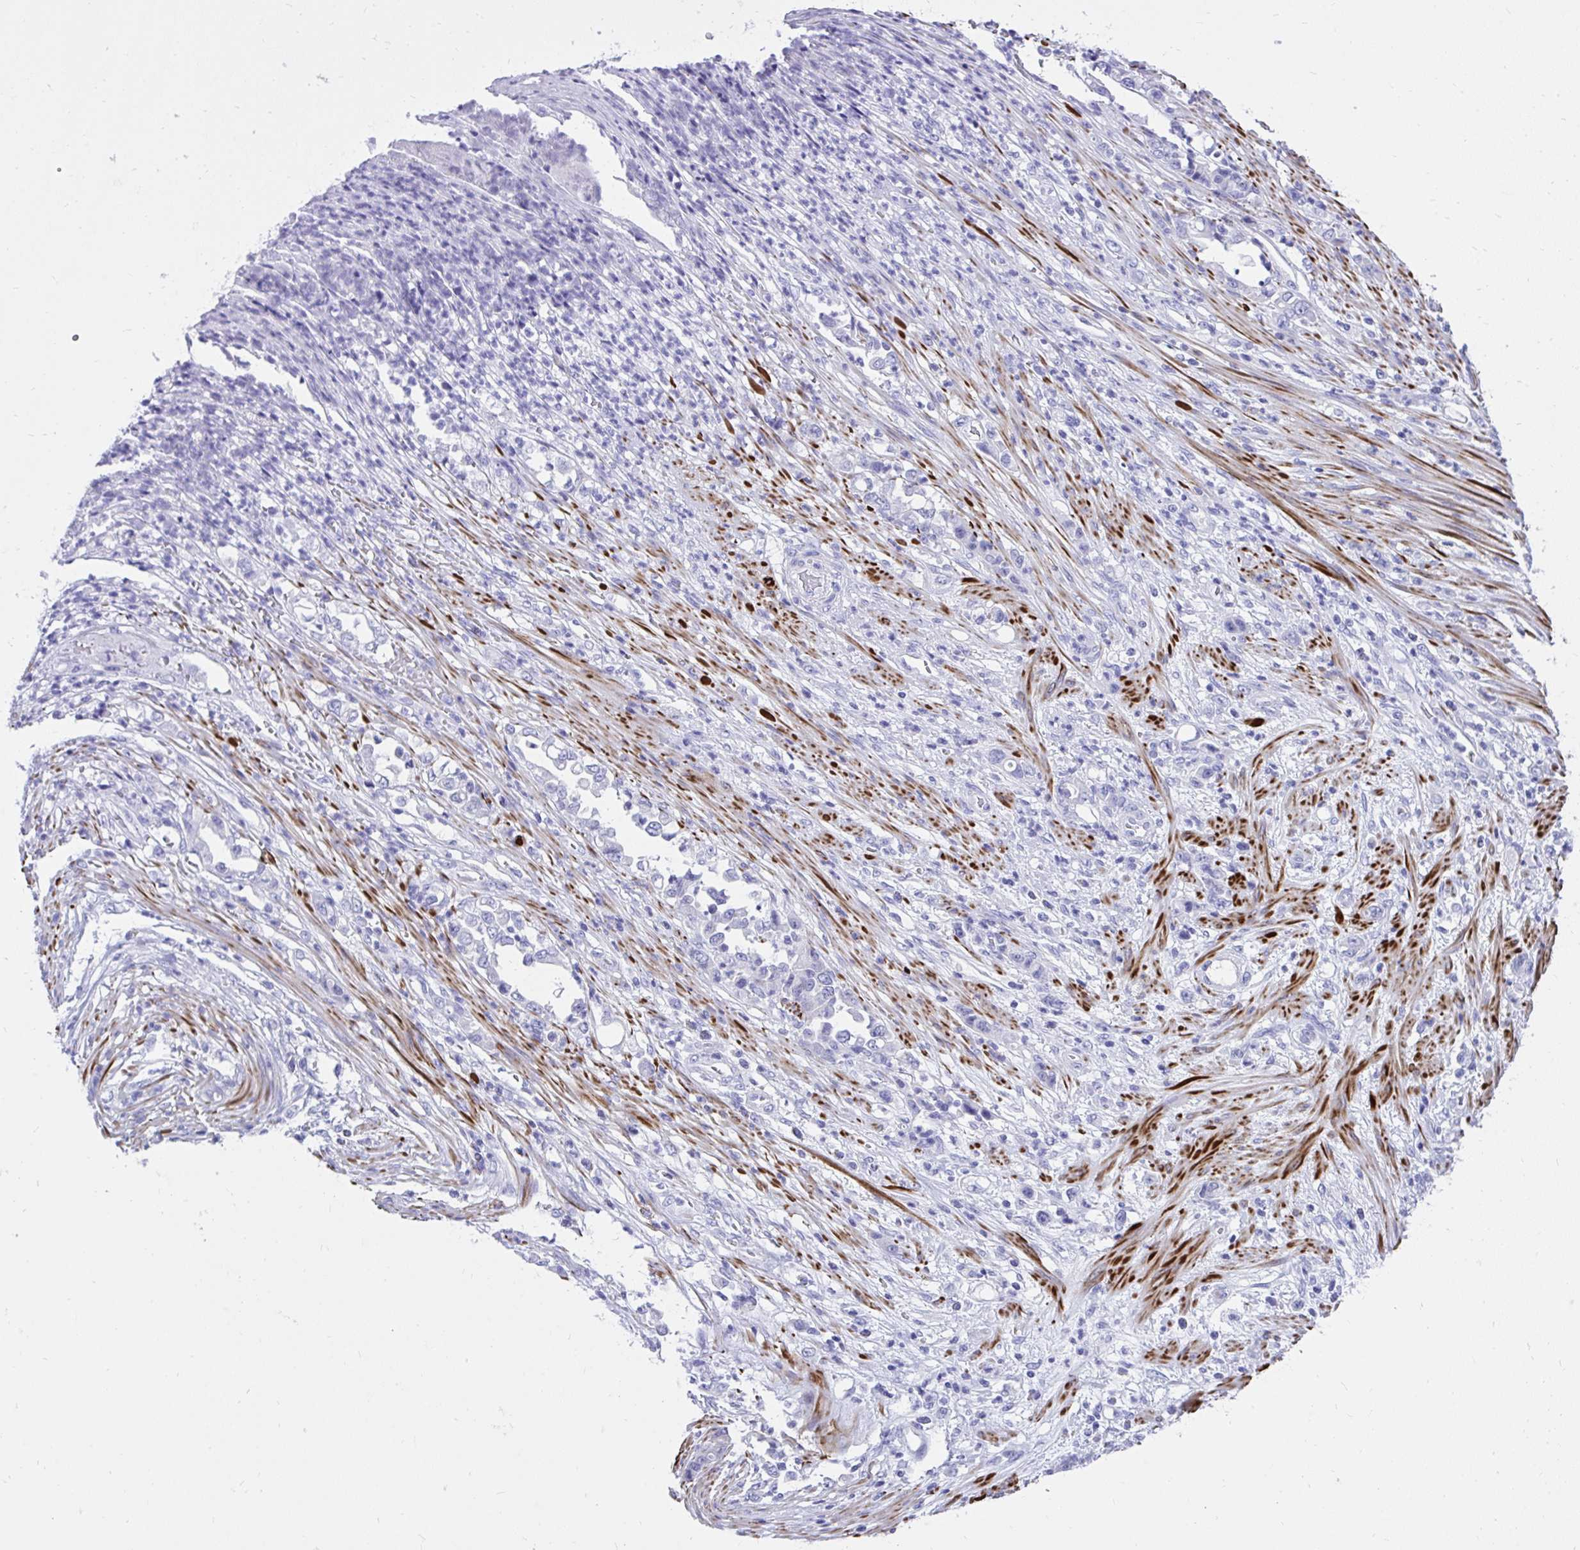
{"staining": {"intensity": "negative", "quantity": "none", "location": "none"}, "tissue": "stomach cancer", "cell_type": "Tumor cells", "image_type": "cancer", "snomed": [{"axis": "morphology", "description": "Normal tissue, NOS"}, {"axis": "morphology", "description": "Adenocarcinoma, NOS"}, {"axis": "topography", "description": "Stomach"}], "caption": "Immunohistochemical staining of stomach adenocarcinoma shows no significant expression in tumor cells.", "gene": "KCNN4", "patient": {"sex": "female", "age": 79}}